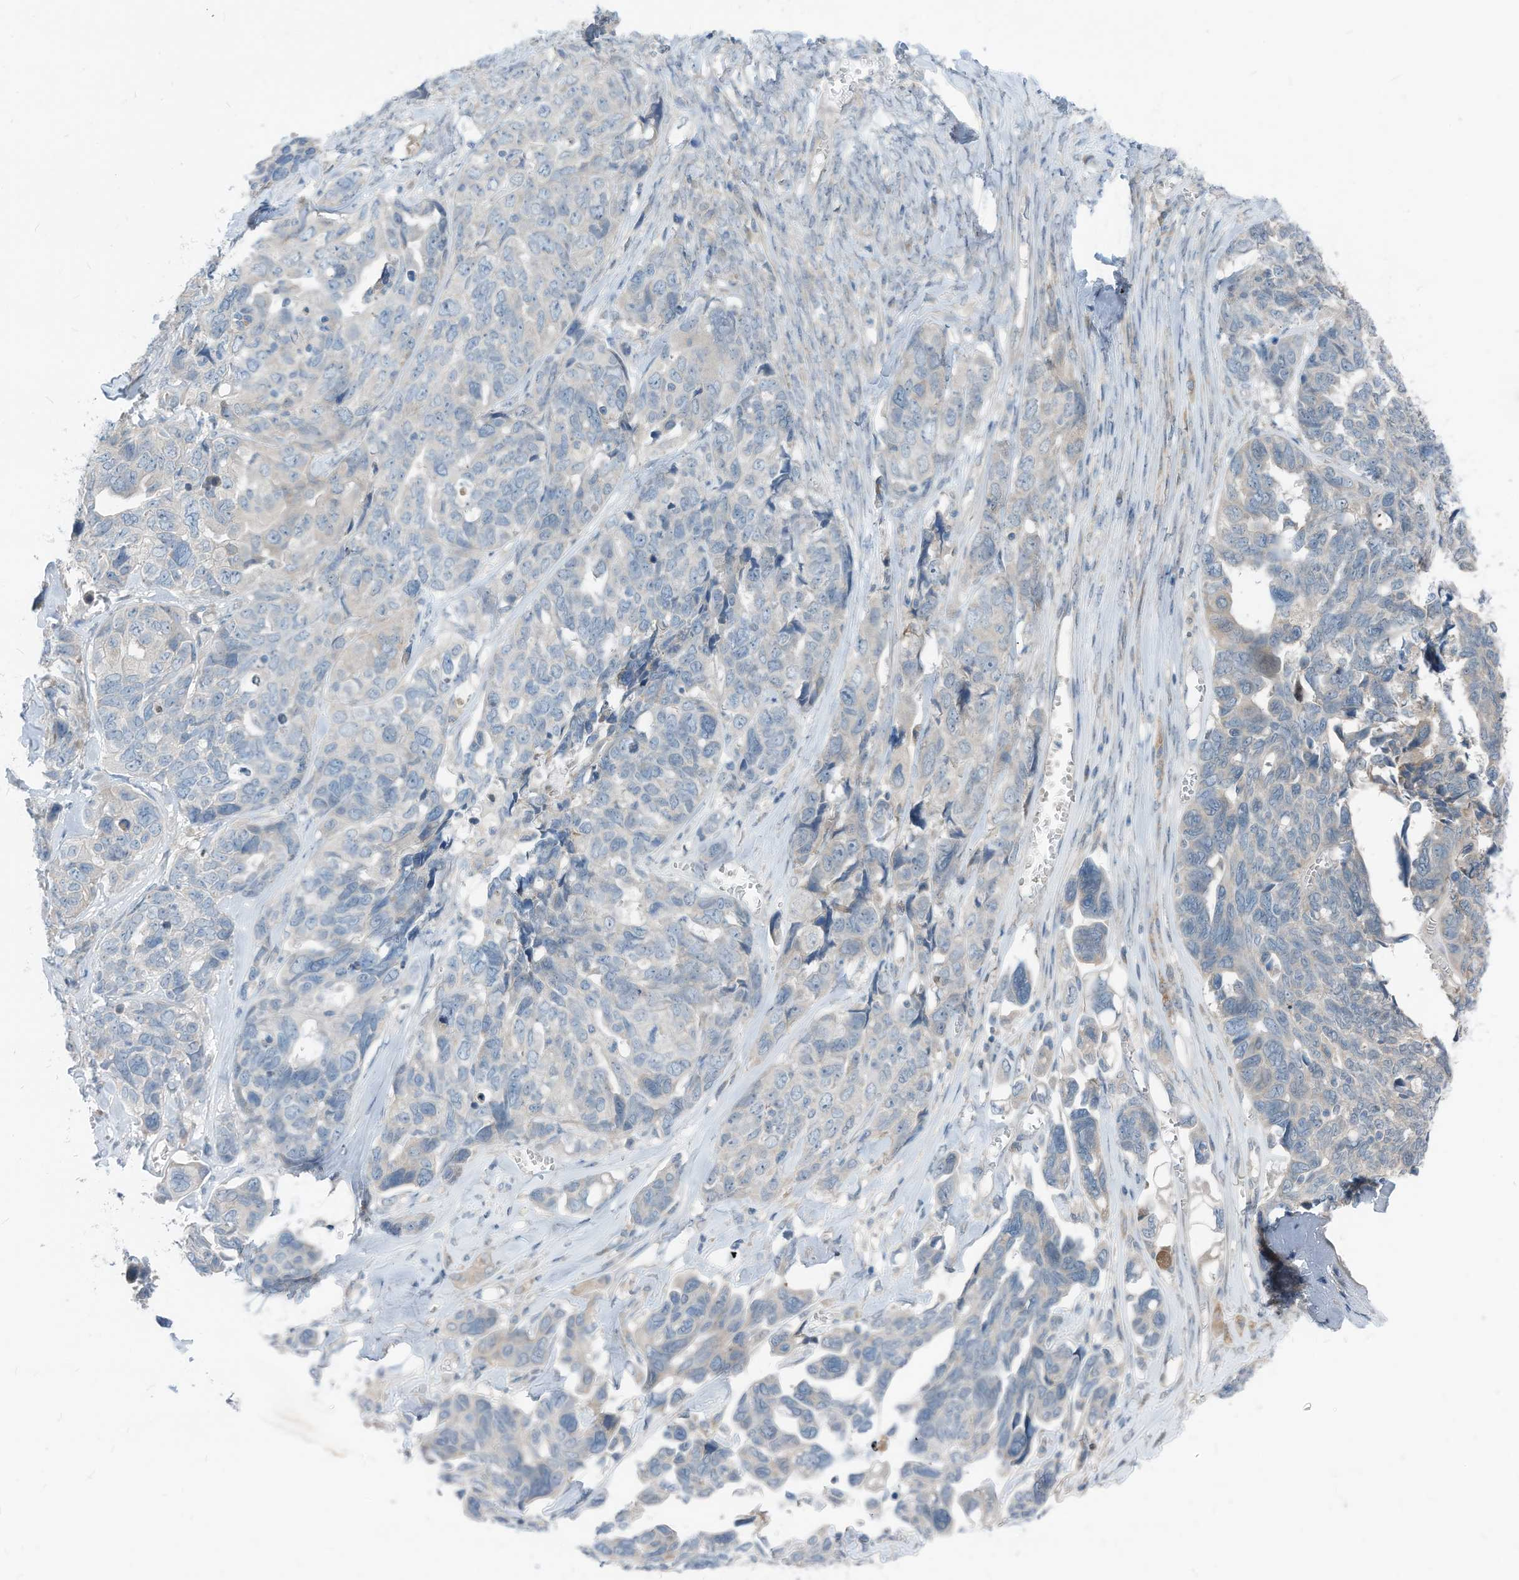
{"staining": {"intensity": "negative", "quantity": "none", "location": "none"}, "tissue": "ovarian cancer", "cell_type": "Tumor cells", "image_type": "cancer", "snomed": [{"axis": "morphology", "description": "Cystadenocarcinoma, serous, NOS"}, {"axis": "topography", "description": "Ovary"}], "caption": "The IHC histopathology image has no significant expression in tumor cells of ovarian cancer tissue.", "gene": "LDAH", "patient": {"sex": "female", "age": 79}}